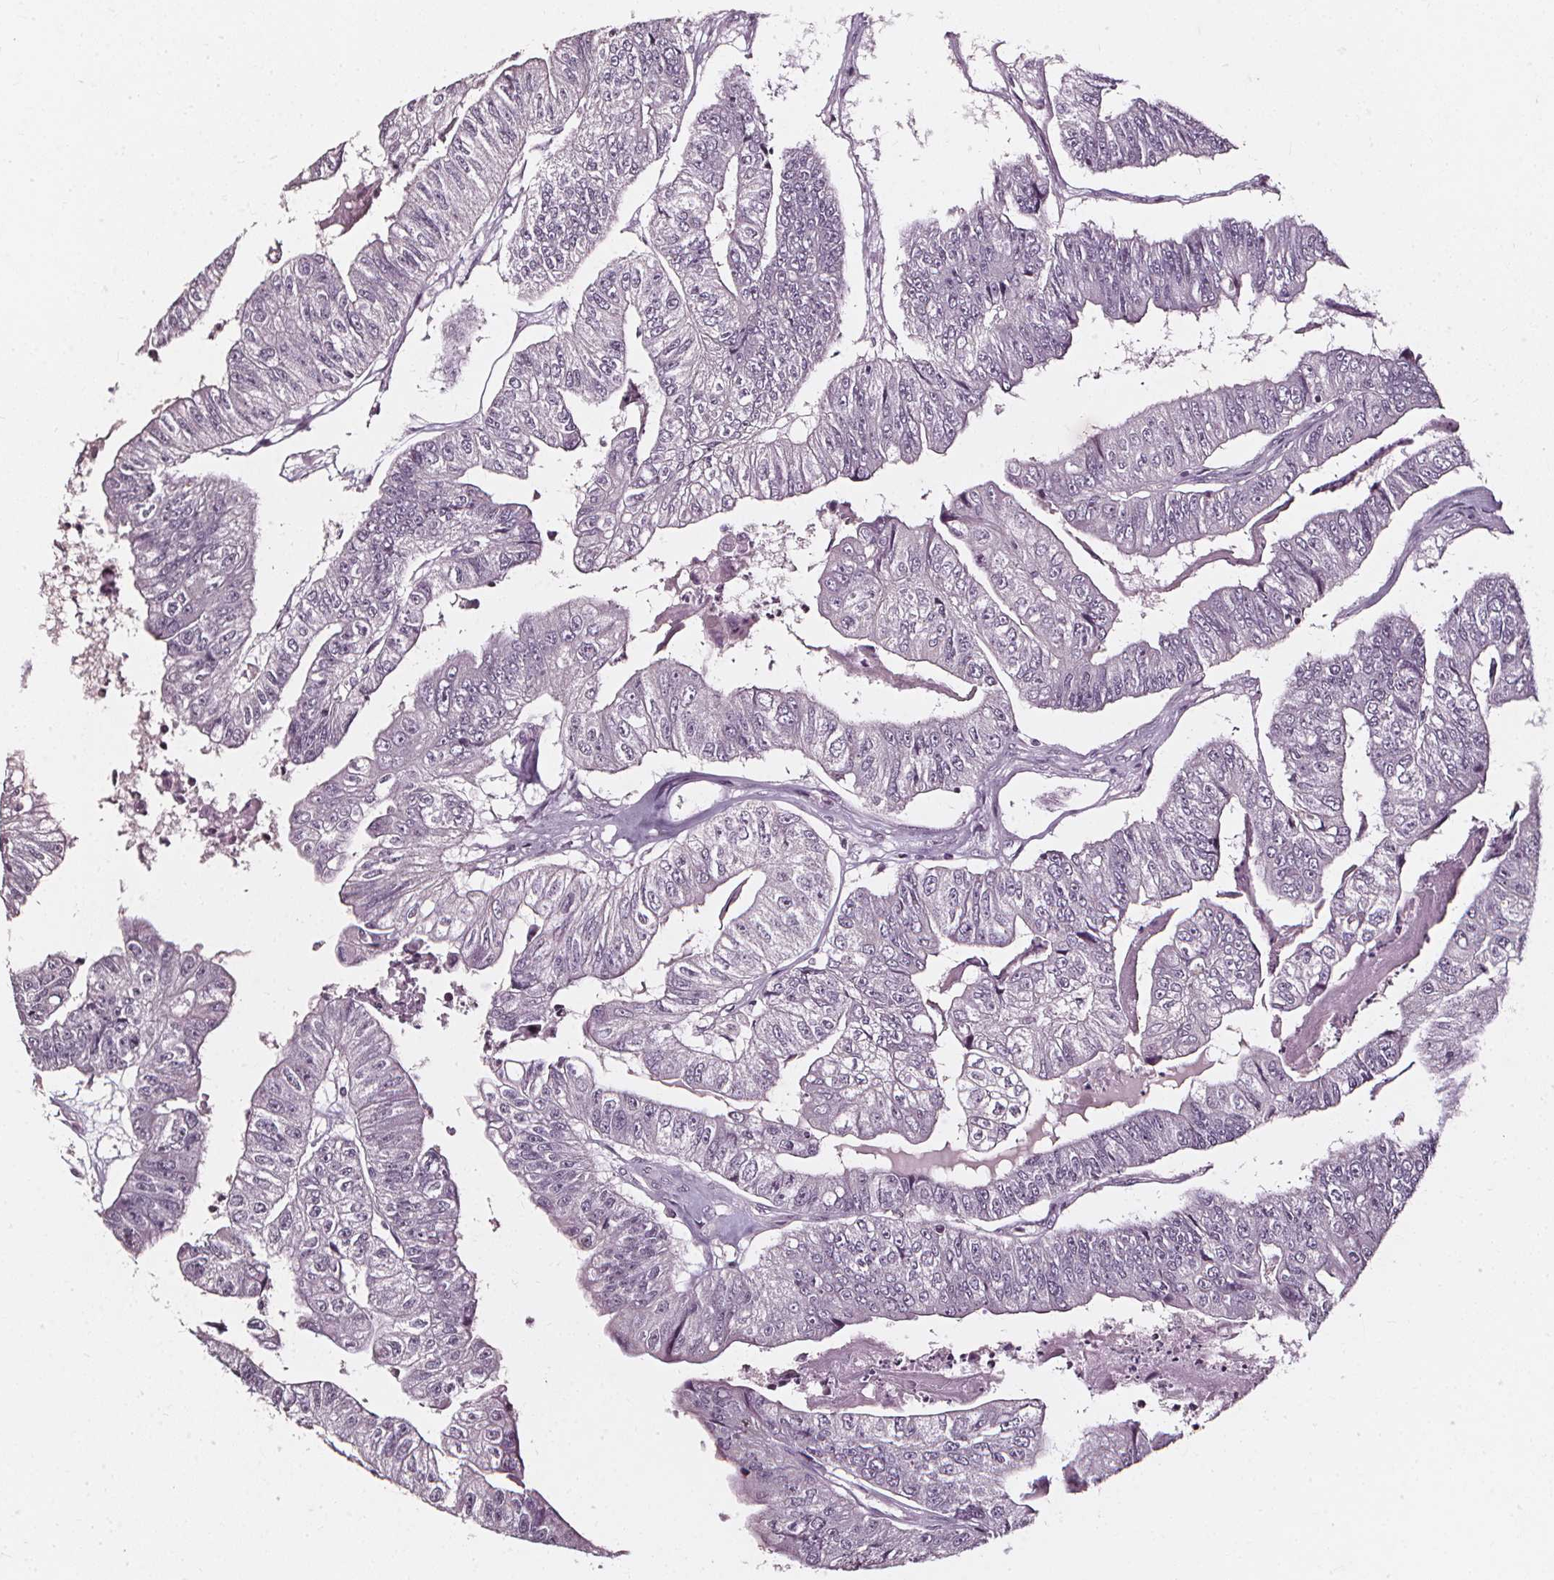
{"staining": {"intensity": "negative", "quantity": "none", "location": "none"}, "tissue": "colorectal cancer", "cell_type": "Tumor cells", "image_type": "cancer", "snomed": [{"axis": "morphology", "description": "Adenocarcinoma, NOS"}, {"axis": "topography", "description": "Colon"}], "caption": "There is no significant staining in tumor cells of colorectal cancer (adenocarcinoma).", "gene": "DEFA5", "patient": {"sex": "female", "age": 67}}